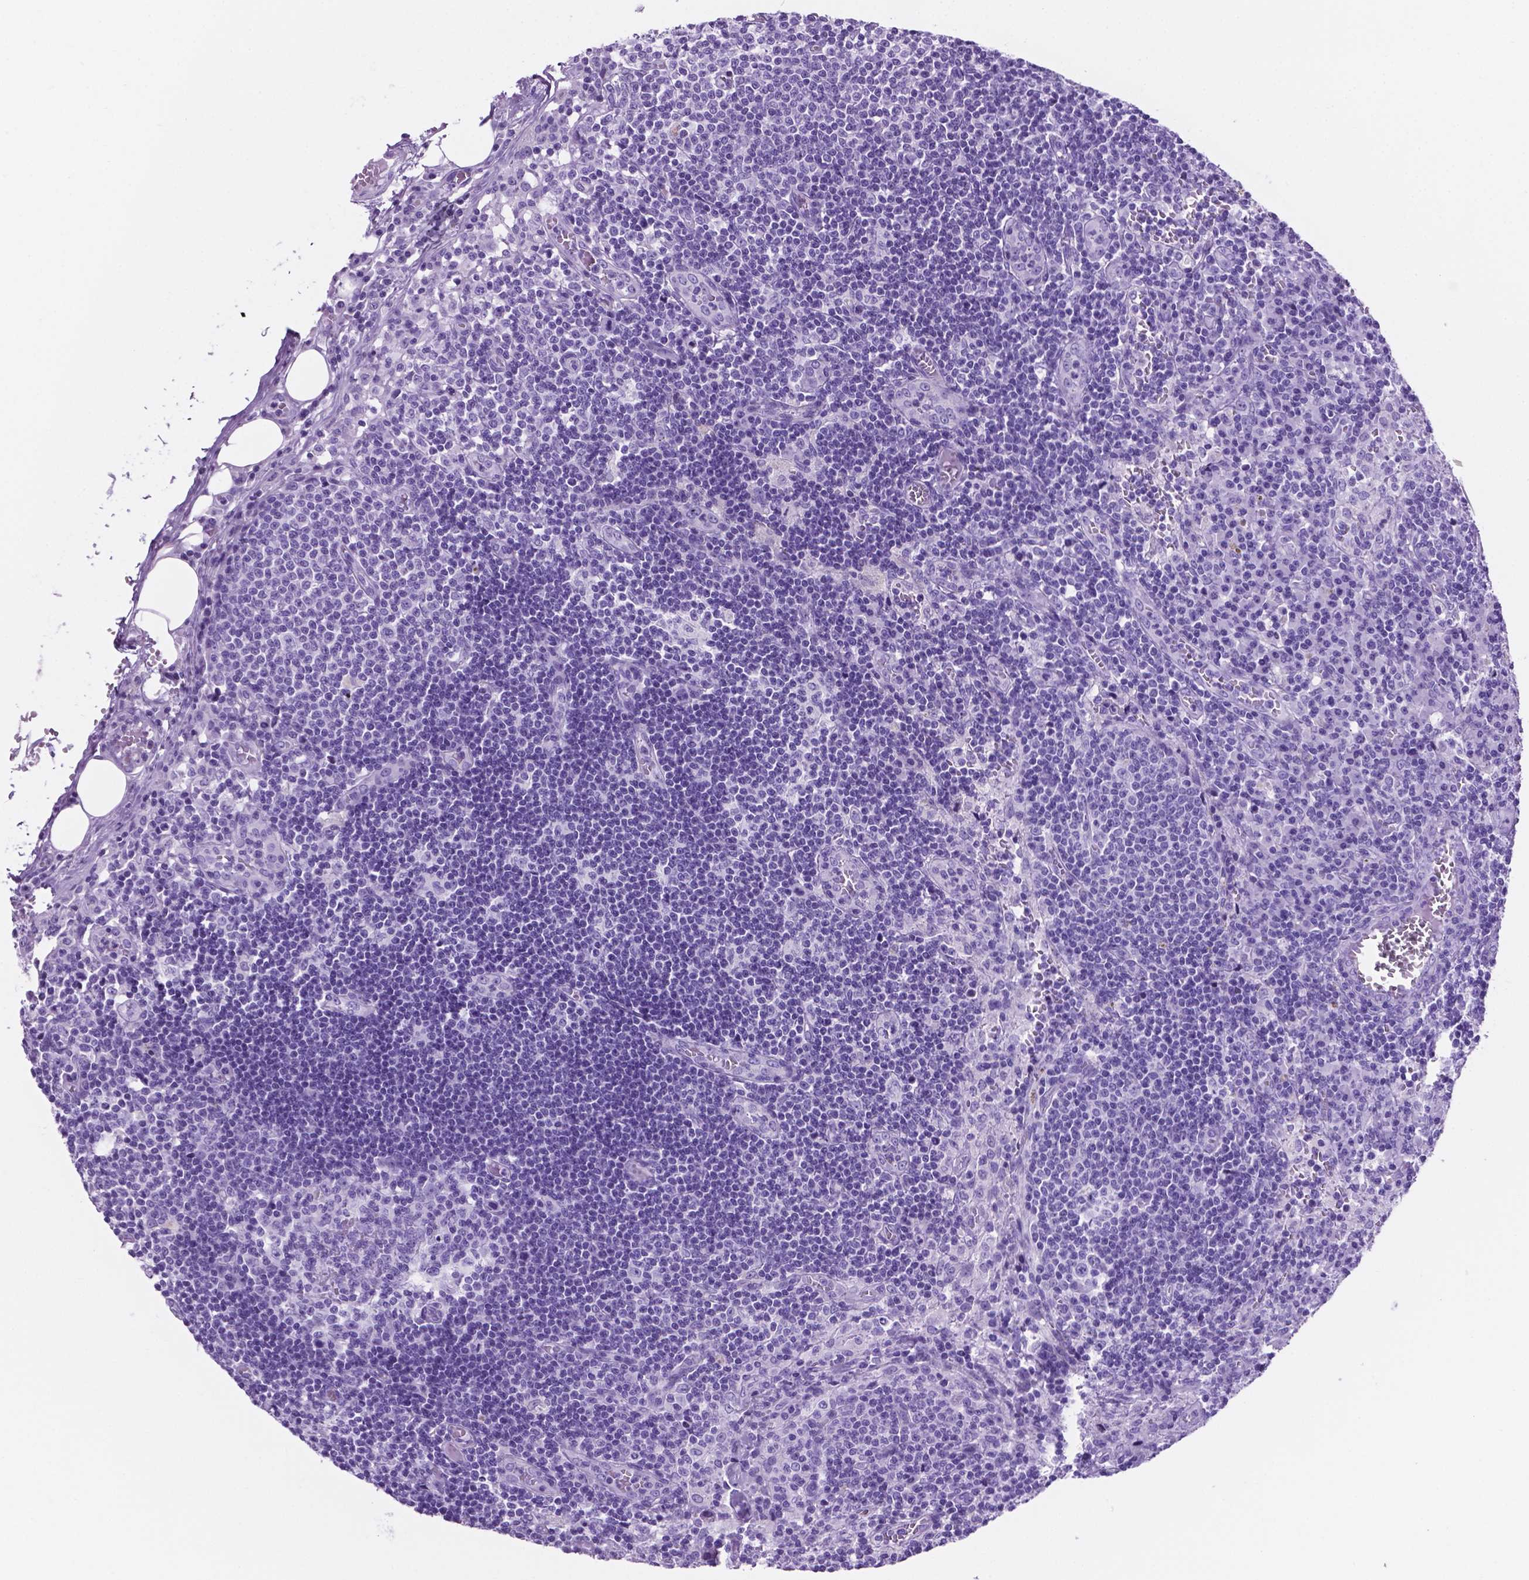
{"staining": {"intensity": "negative", "quantity": "none", "location": "none"}, "tissue": "lymph node", "cell_type": "Germinal center cells", "image_type": "normal", "snomed": [{"axis": "morphology", "description": "Normal tissue, NOS"}, {"axis": "topography", "description": "Lymph node"}], "caption": "Micrograph shows no protein positivity in germinal center cells of normal lymph node.", "gene": "C17orf107", "patient": {"sex": "male", "age": 62}}